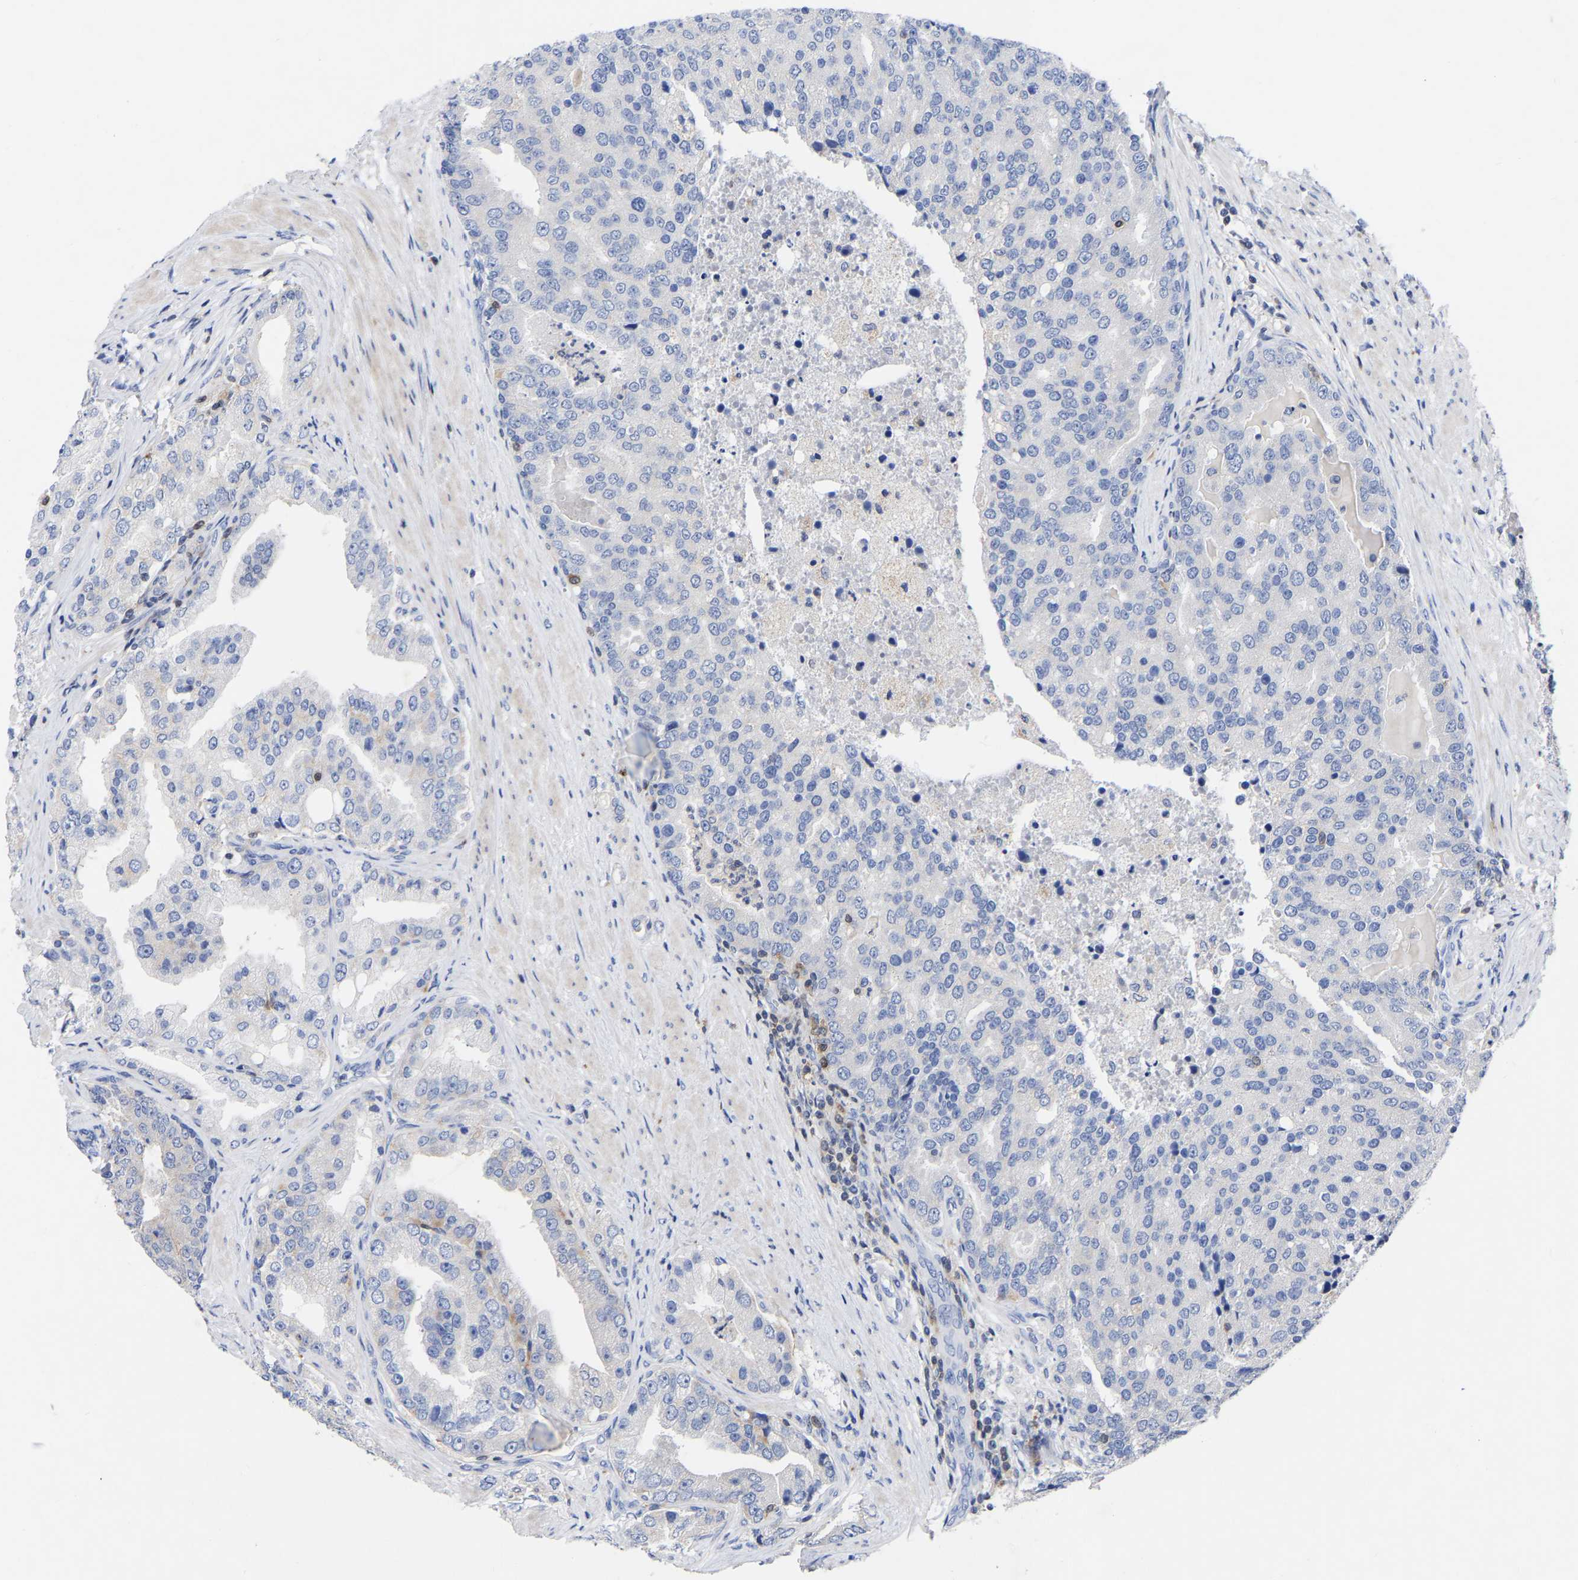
{"staining": {"intensity": "negative", "quantity": "none", "location": "none"}, "tissue": "prostate cancer", "cell_type": "Tumor cells", "image_type": "cancer", "snomed": [{"axis": "morphology", "description": "Adenocarcinoma, High grade"}, {"axis": "topography", "description": "Prostate"}], "caption": "Immunohistochemical staining of human high-grade adenocarcinoma (prostate) reveals no significant expression in tumor cells.", "gene": "PTPN7", "patient": {"sex": "male", "age": 50}}